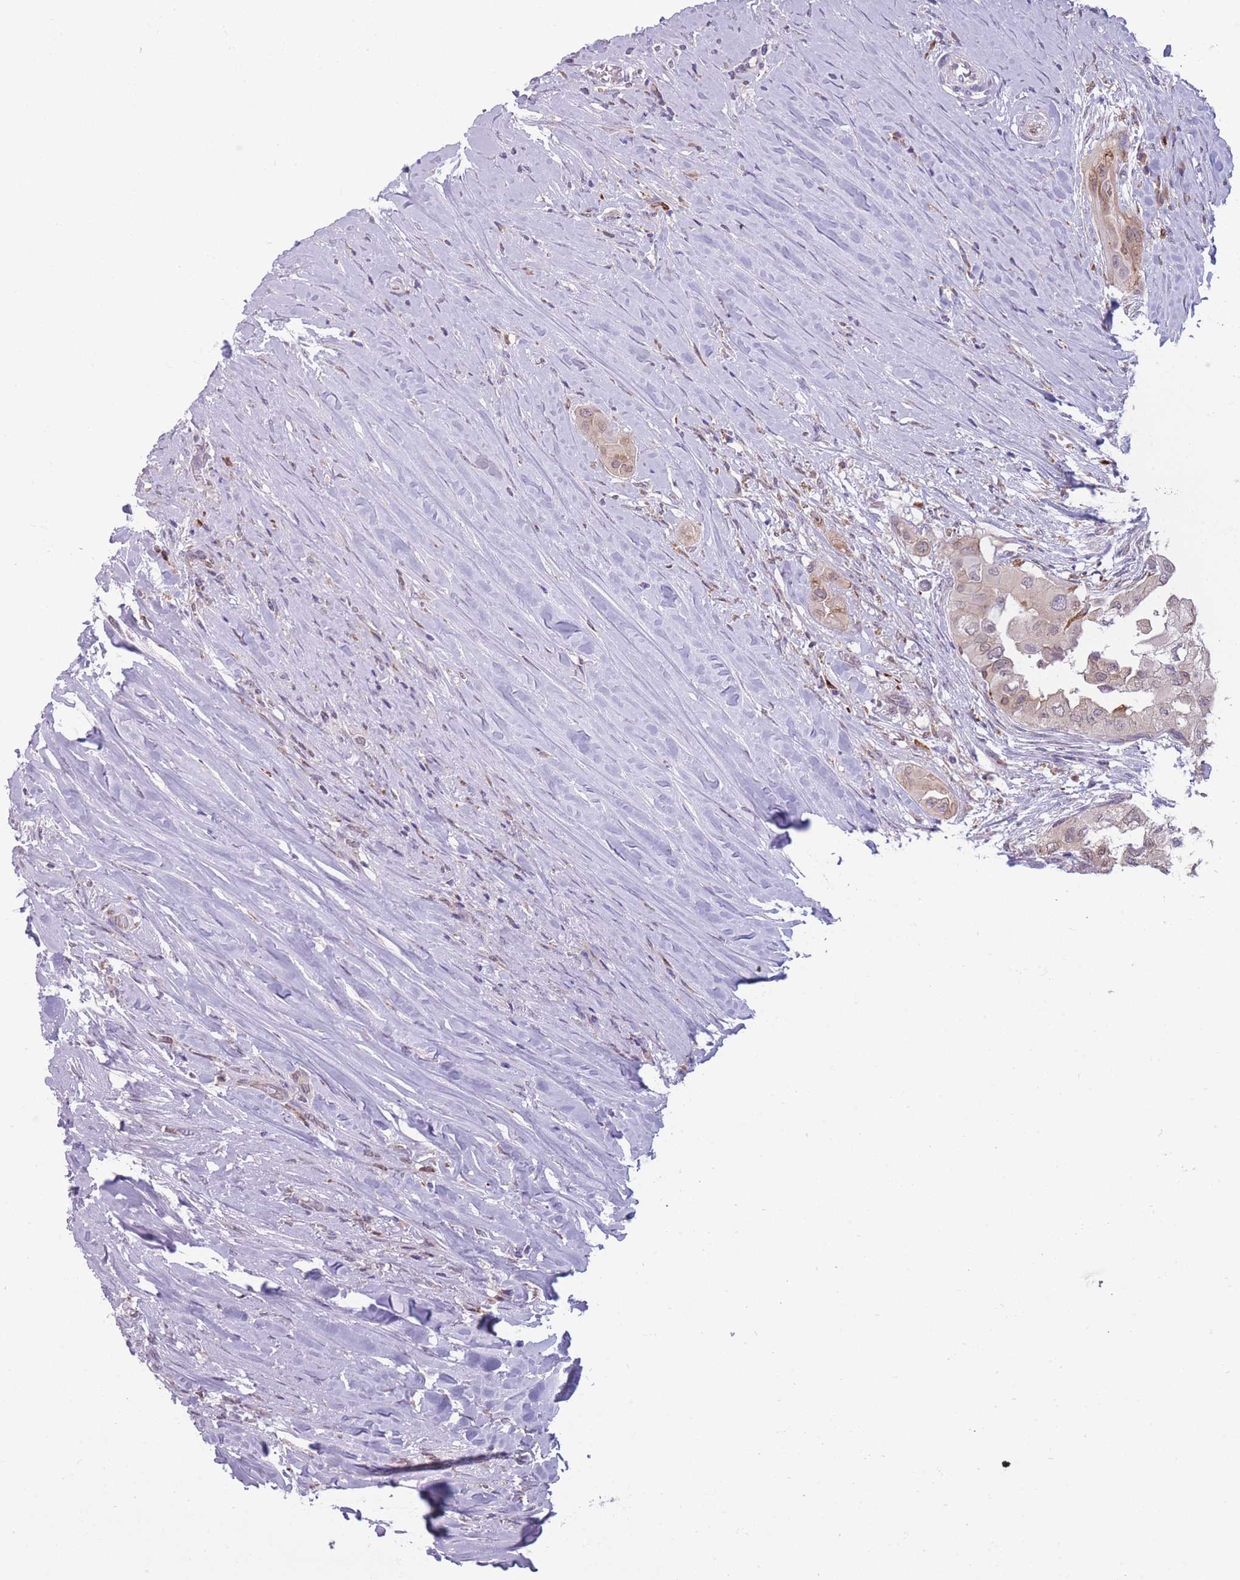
{"staining": {"intensity": "weak", "quantity": "<25%", "location": "cytoplasmic/membranous,nuclear"}, "tissue": "thyroid cancer", "cell_type": "Tumor cells", "image_type": "cancer", "snomed": [{"axis": "morphology", "description": "Papillary adenocarcinoma, NOS"}, {"axis": "topography", "description": "Thyroid gland"}], "caption": "DAB (3,3'-diaminobenzidine) immunohistochemical staining of papillary adenocarcinoma (thyroid) displays no significant expression in tumor cells.", "gene": "TMEM121", "patient": {"sex": "female", "age": 59}}